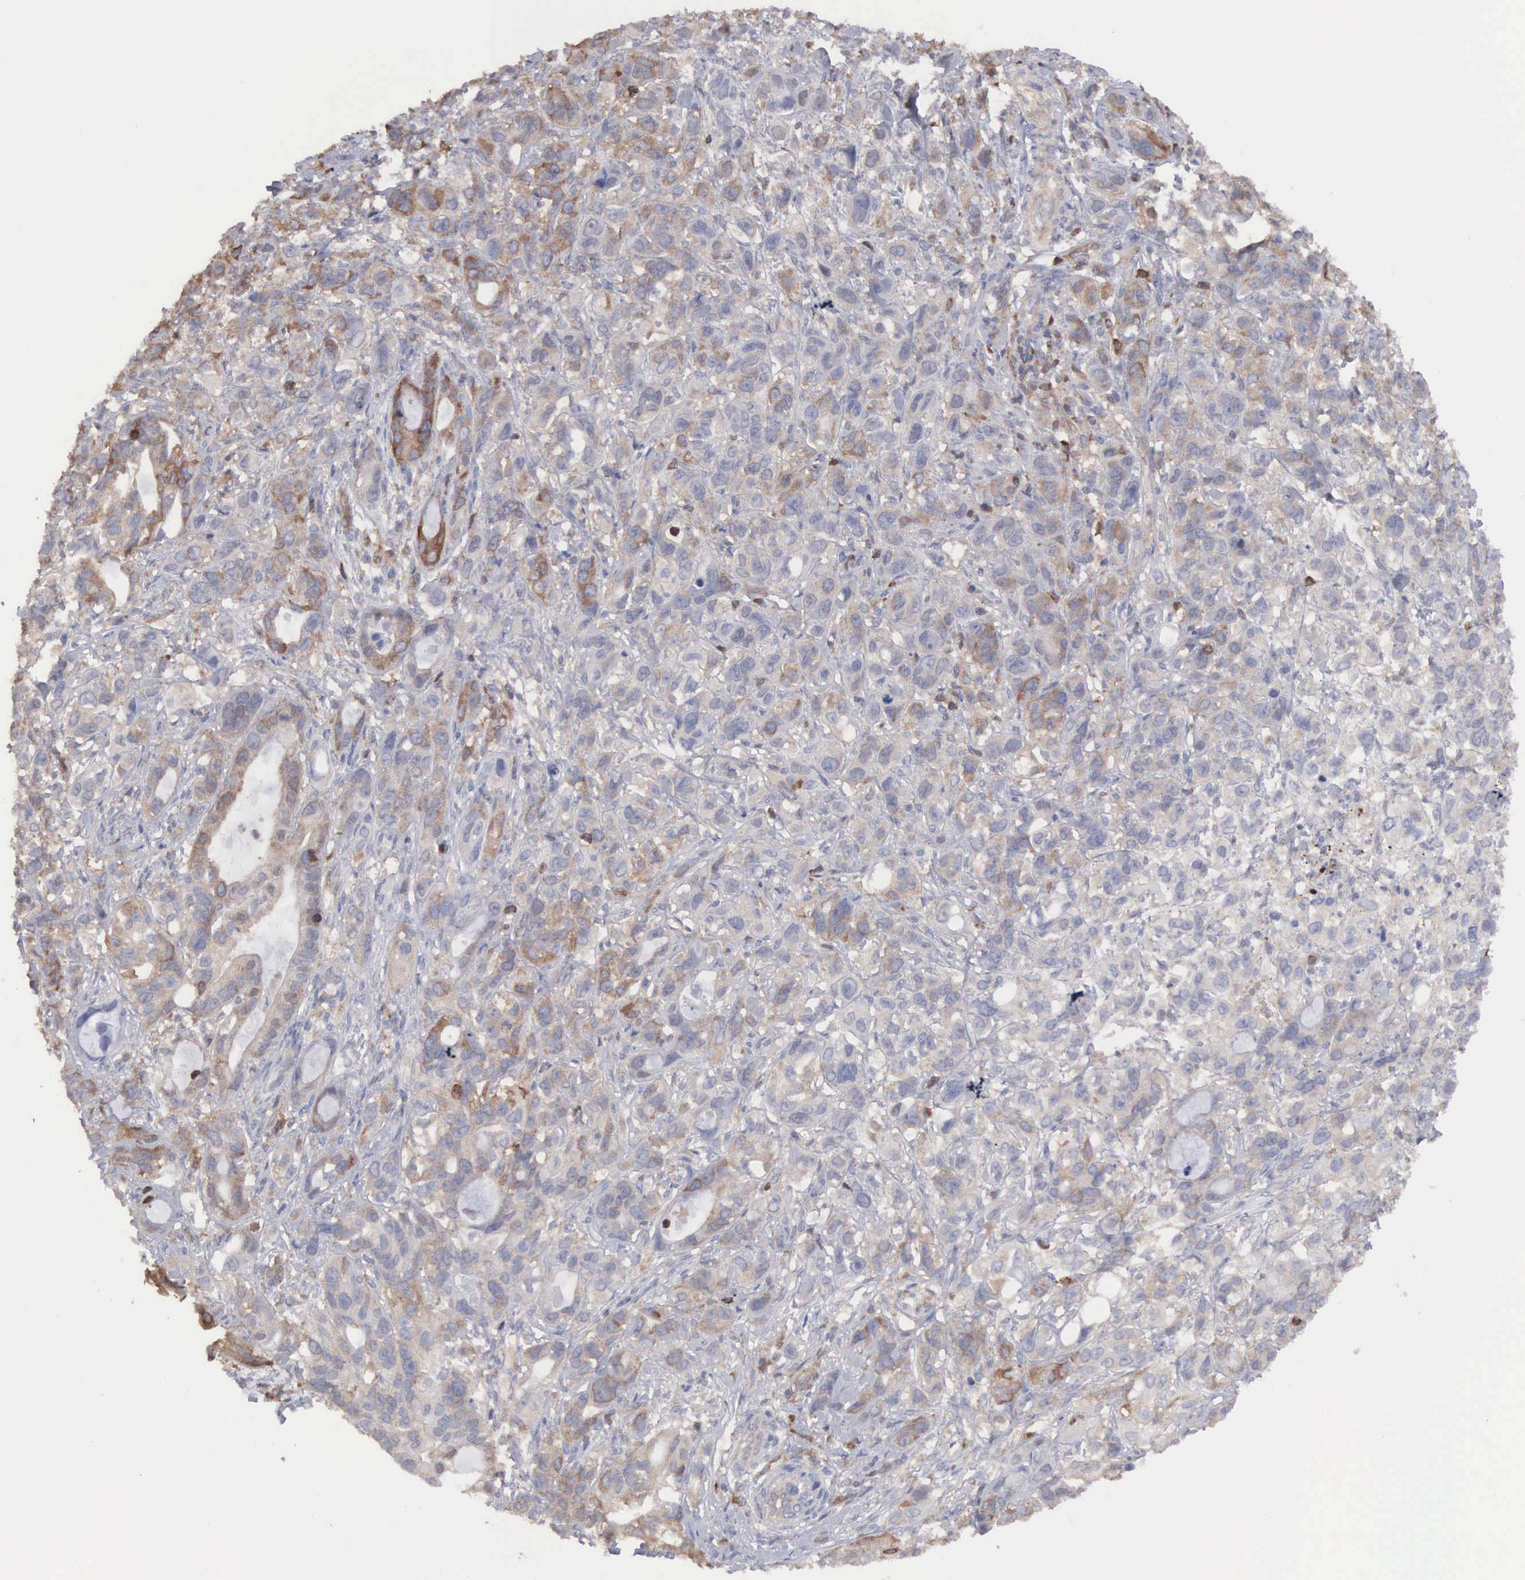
{"staining": {"intensity": "weak", "quantity": ">75%", "location": "cytoplasmic/membranous"}, "tissue": "stomach cancer", "cell_type": "Tumor cells", "image_type": "cancer", "snomed": [{"axis": "morphology", "description": "Adenocarcinoma, NOS"}, {"axis": "topography", "description": "Stomach, upper"}], "caption": "There is low levels of weak cytoplasmic/membranous staining in tumor cells of stomach cancer (adenocarcinoma), as demonstrated by immunohistochemical staining (brown color).", "gene": "MTHFD1", "patient": {"sex": "male", "age": 47}}